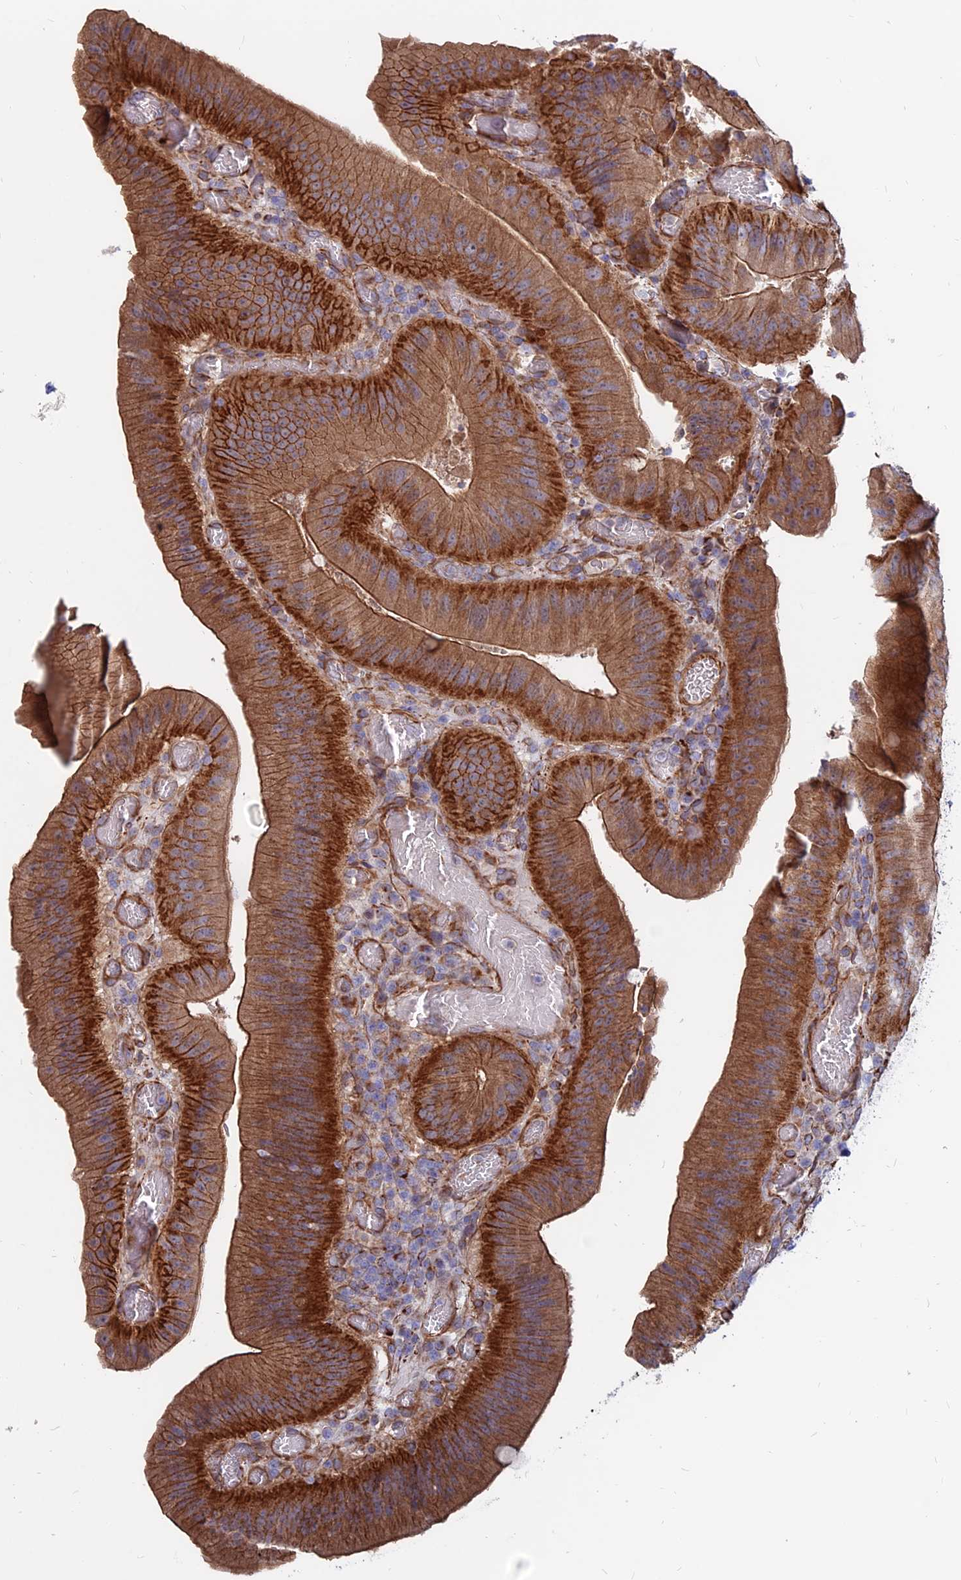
{"staining": {"intensity": "strong", "quantity": ">75%", "location": "cytoplasmic/membranous"}, "tissue": "colorectal cancer", "cell_type": "Tumor cells", "image_type": "cancer", "snomed": [{"axis": "morphology", "description": "Adenocarcinoma, NOS"}, {"axis": "topography", "description": "Colon"}], "caption": "This image reveals colorectal cancer stained with IHC to label a protein in brown. The cytoplasmic/membranous of tumor cells show strong positivity for the protein. Nuclei are counter-stained blue.", "gene": "CDK18", "patient": {"sex": "female", "age": 43}}